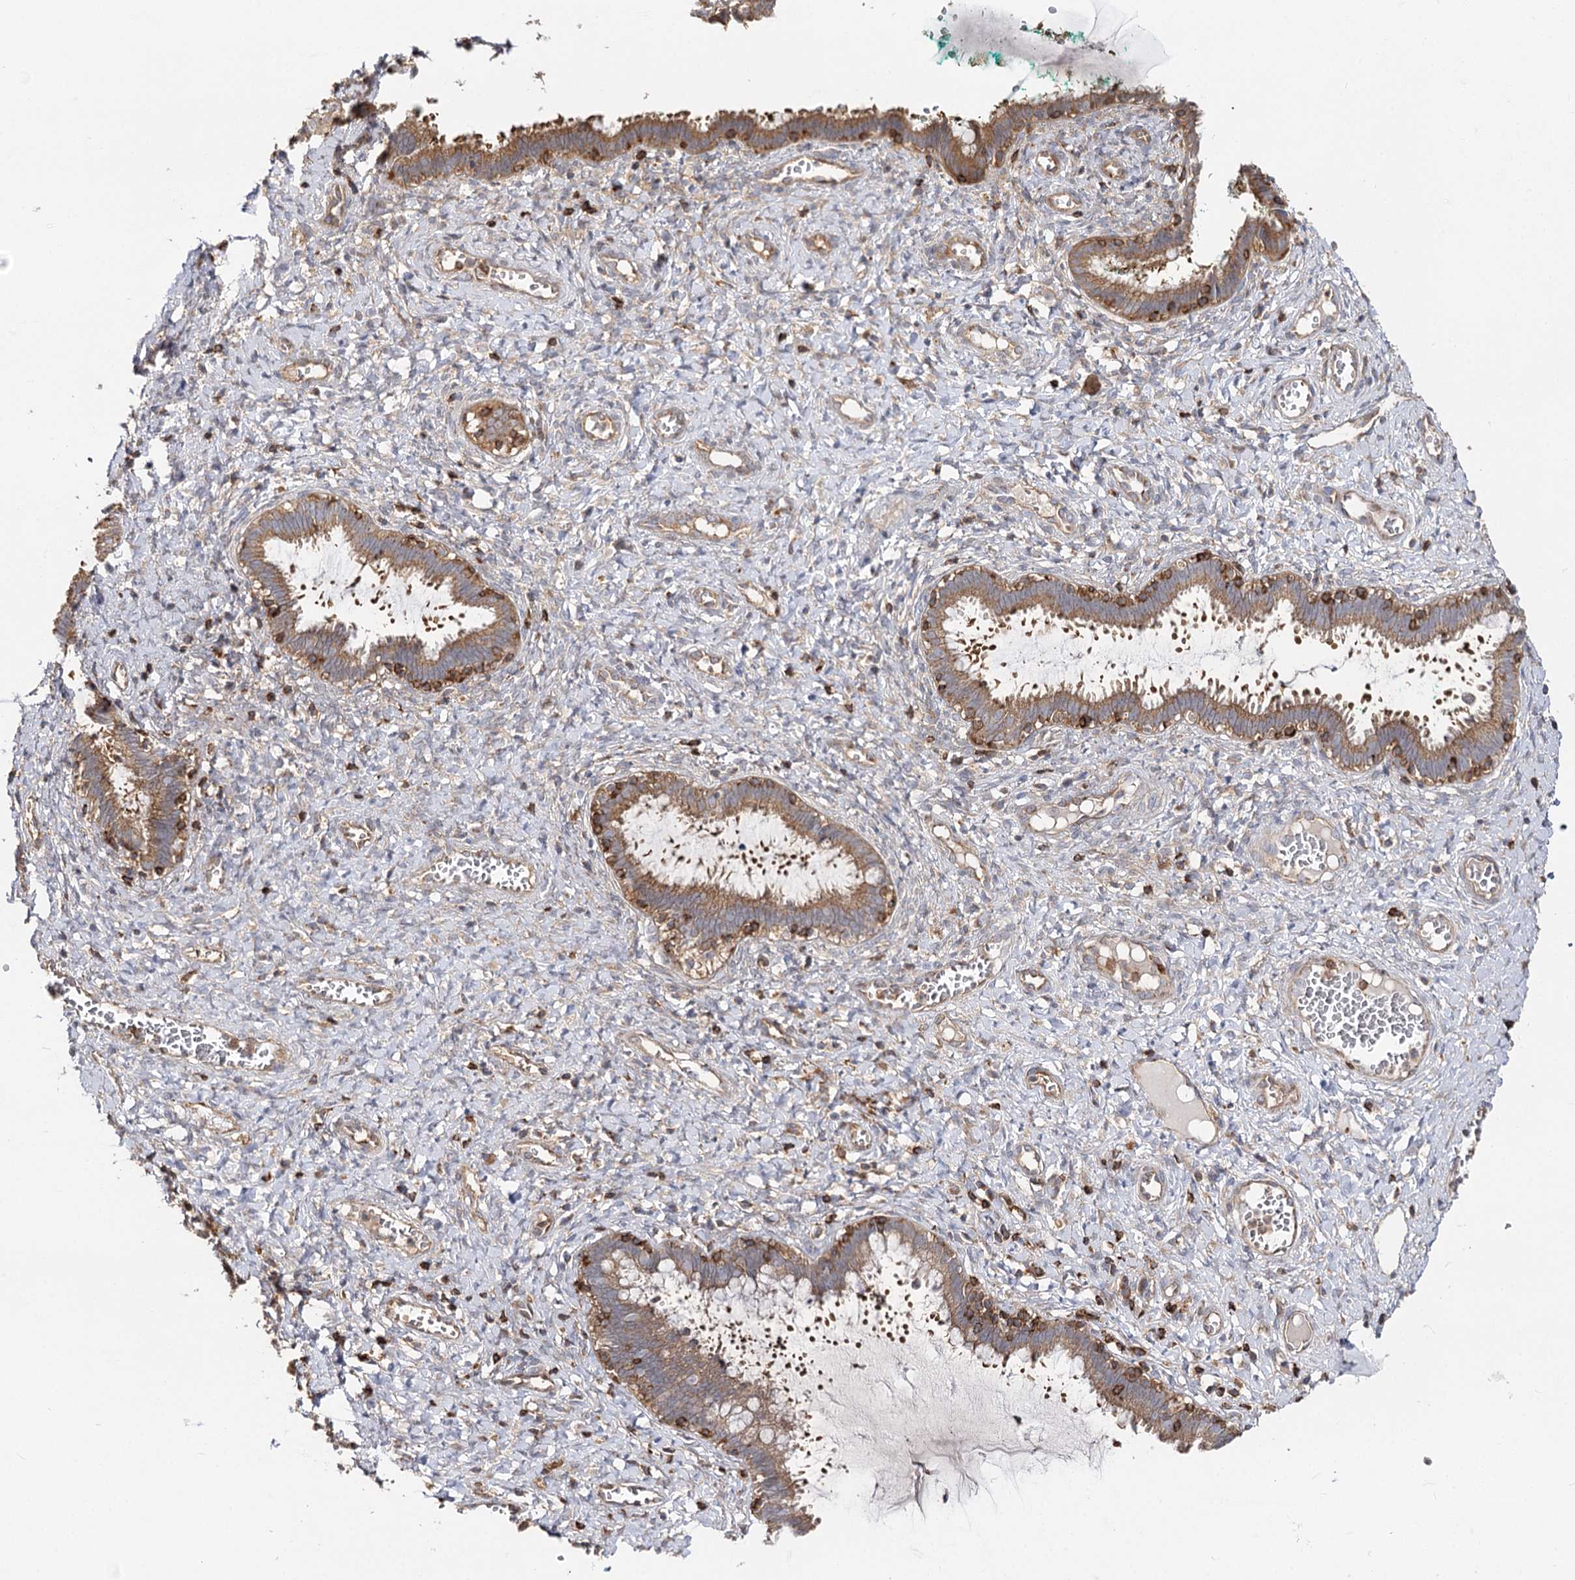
{"staining": {"intensity": "moderate", "quantity": "25%-75%", "location": "cytoplasmic/membranous"}, "tissue": "cervix", "cell_type": "Glandular cells", "image_type": "normal", "snomed": [{"axis": "morphology", "description": "Normal tissue, NOS"}, {"axis": "morphology", "description": "Adenocarcinoma, NOS"}, {"axis": "topography", "description": "Cervix"}], "caption": "High-magnification brightfield microscopy of unremarkable cervix stained with DAB (3,3'-diaminobenzidine) (brown) and counterstained with hematoxylin (blue). glandular cells exhibit moderate cytoplasmic/membranous expression is present in about25%-75% of cells. (IHC, brightfield microscopy, high magnification).", "gene": "SEC24B", "patient": {"sex": "female", "age": 29}}